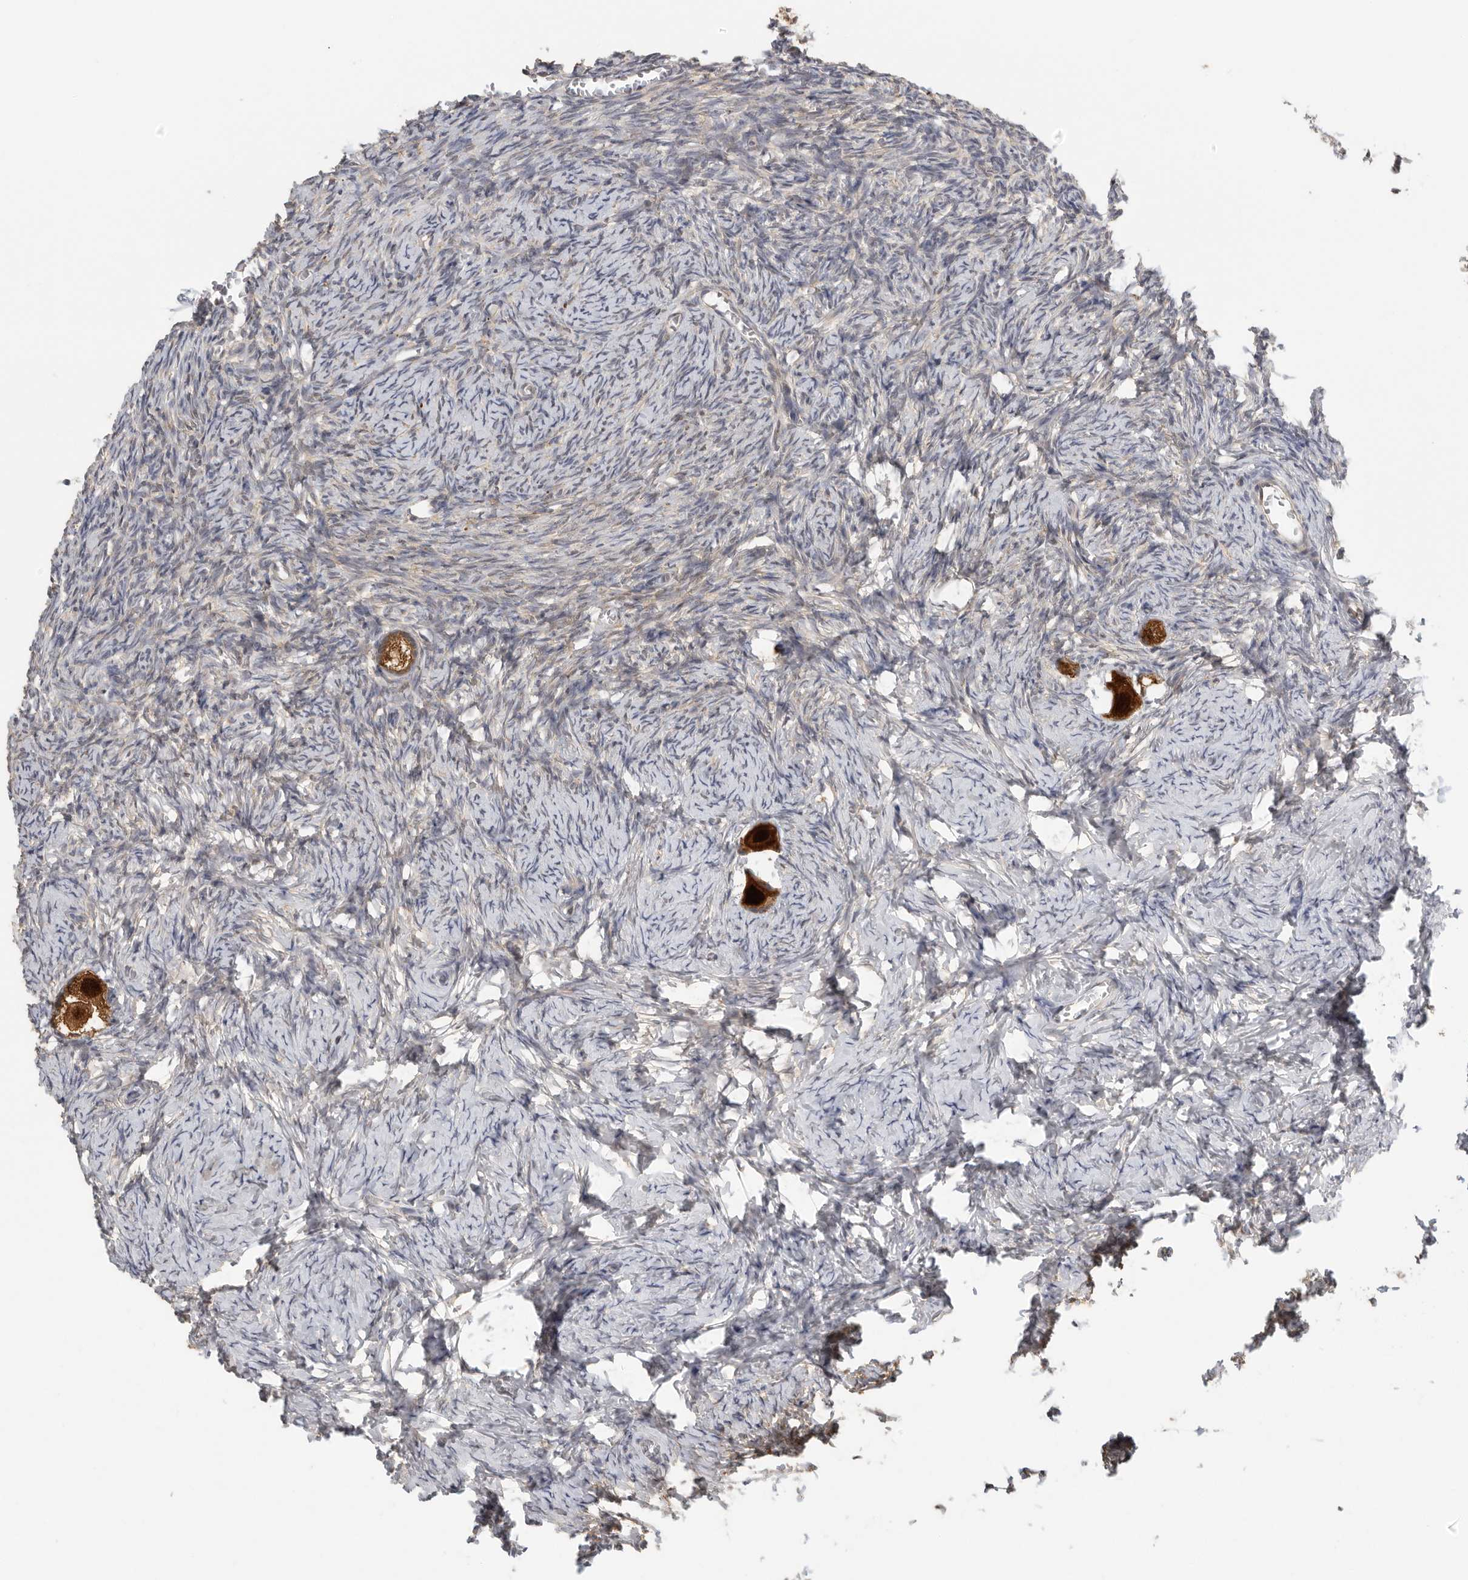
{"staining": {"intensity": "strong", "quantity": ">75%", "location": "cytoplasmic/membranous,nuclear"}, "tissue": "ovary", "cell_type": "Follicle cells", "image_type": "normal", "snomed": [{"axis": "morphology", "description": "Normal tissue, NOS"}, {"axis": "topography", "description": "Ovary"}], "caption": "A high-resolution histopathology image shows IHC staining of benign ovary, which shows strong cytoplasmic/membranous,nuclear expression in approximately >75% of follicle cells. Nuclei are stained in blue.", "gene": "CCT8", "patient": {"sex": "female", "age": 27}}